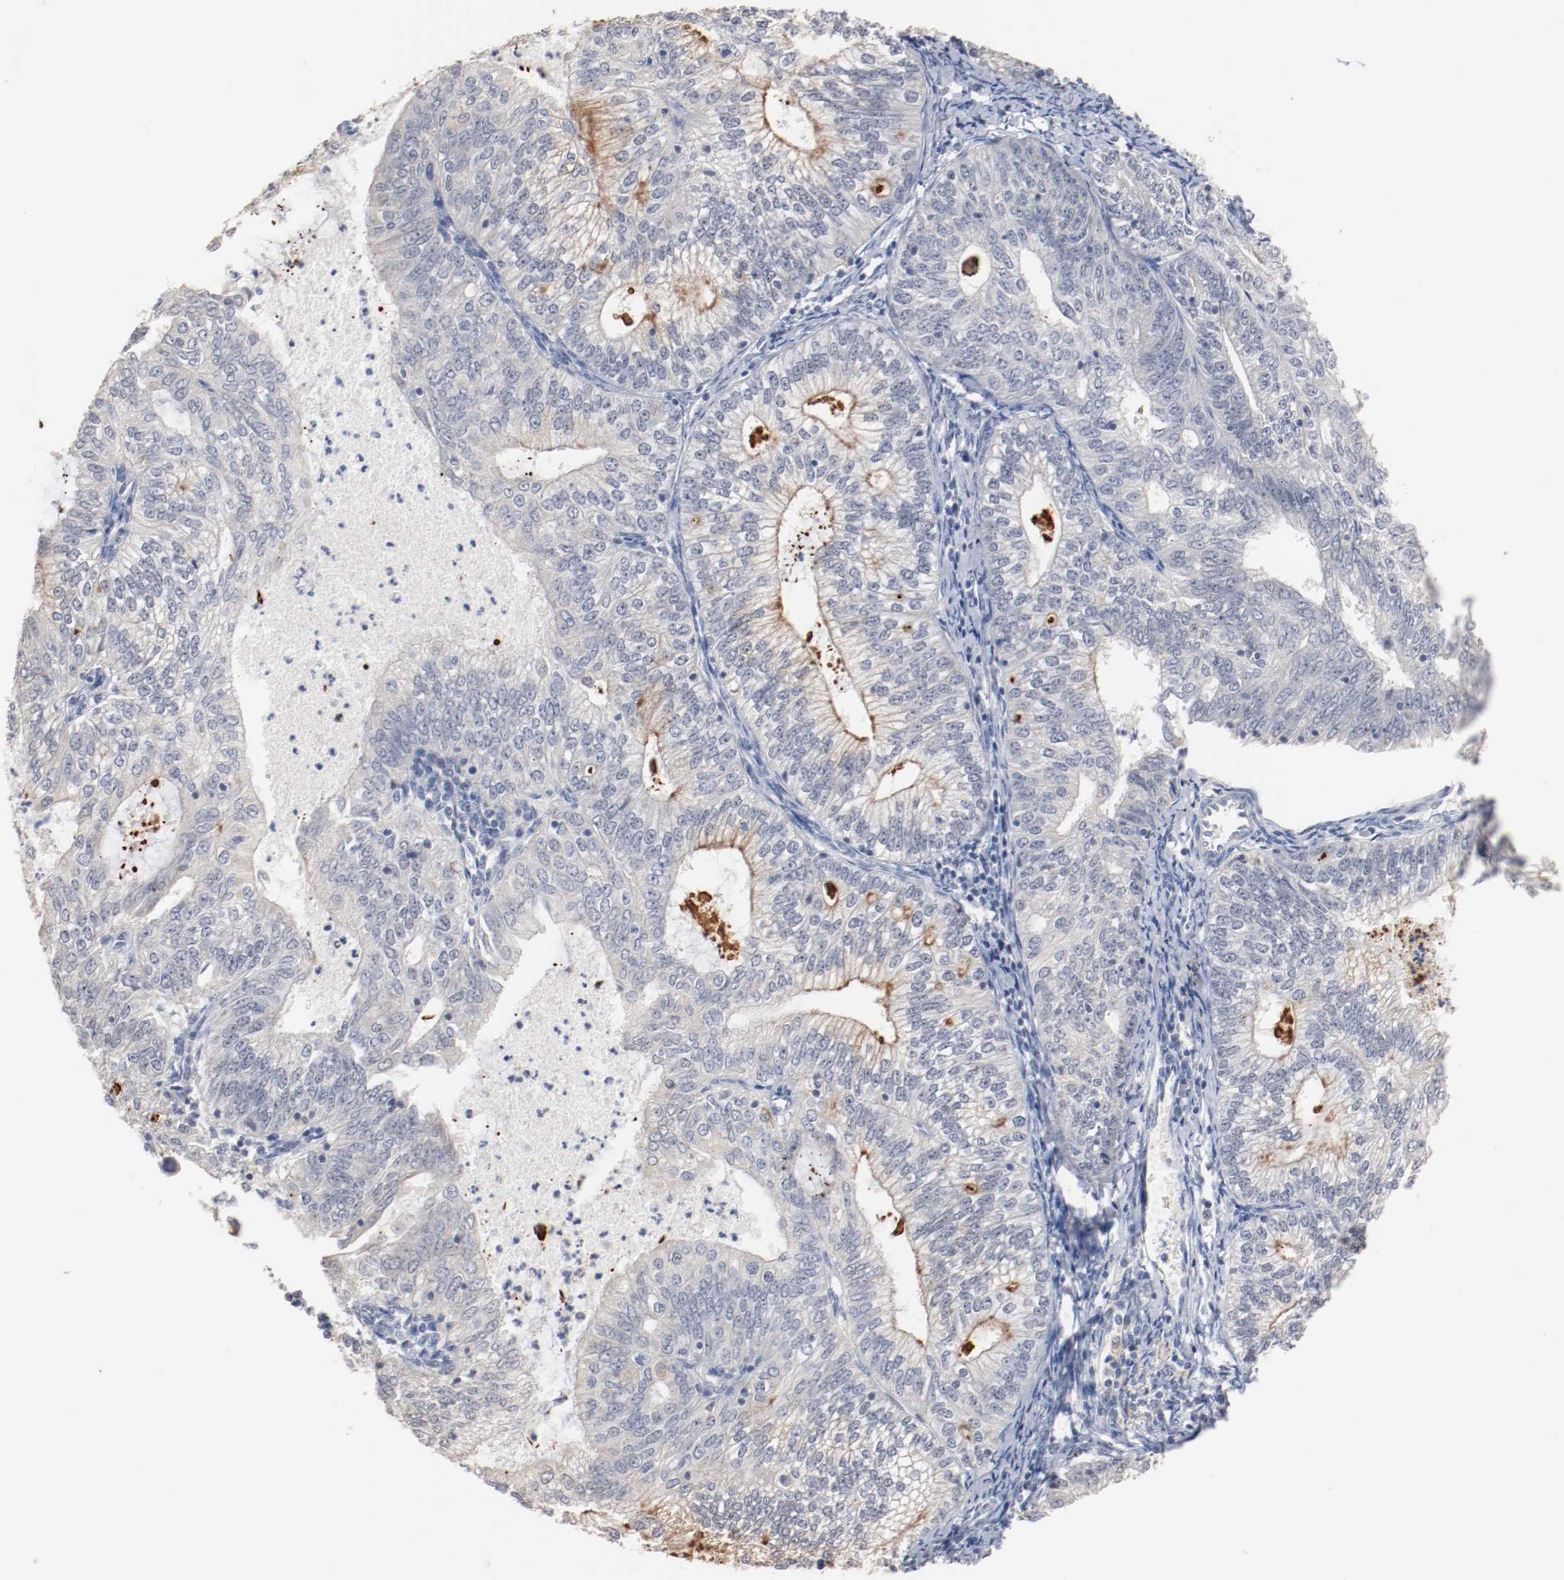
{"staining": {"intensity": "moderate", "quantity": "<25%", "location": "cytoplasmic/membranous"}, "tissue": "endometrial cancer", "cell_type": "Tumor cells", "image_type": "cancer", "snomed": [{"axis": "morphology", "description": "Adenocarcinoma, NOS"}, {"axis": "topography", "description": "Endometrium"}], "caption": "Protein expression analysis of human endometrial adenocarcinoma reveals moderate cytoplasmic/membranous positivity in about <25% of tumor cells. The staining is performed using DAB (3,3'-diaminobenzidine) brown chromogen to label protein expression. The nuclei are counter-stained blue using hematoxylin.", "gene": "ERICH1", "patient": {"sex": "female", "age": 69}}